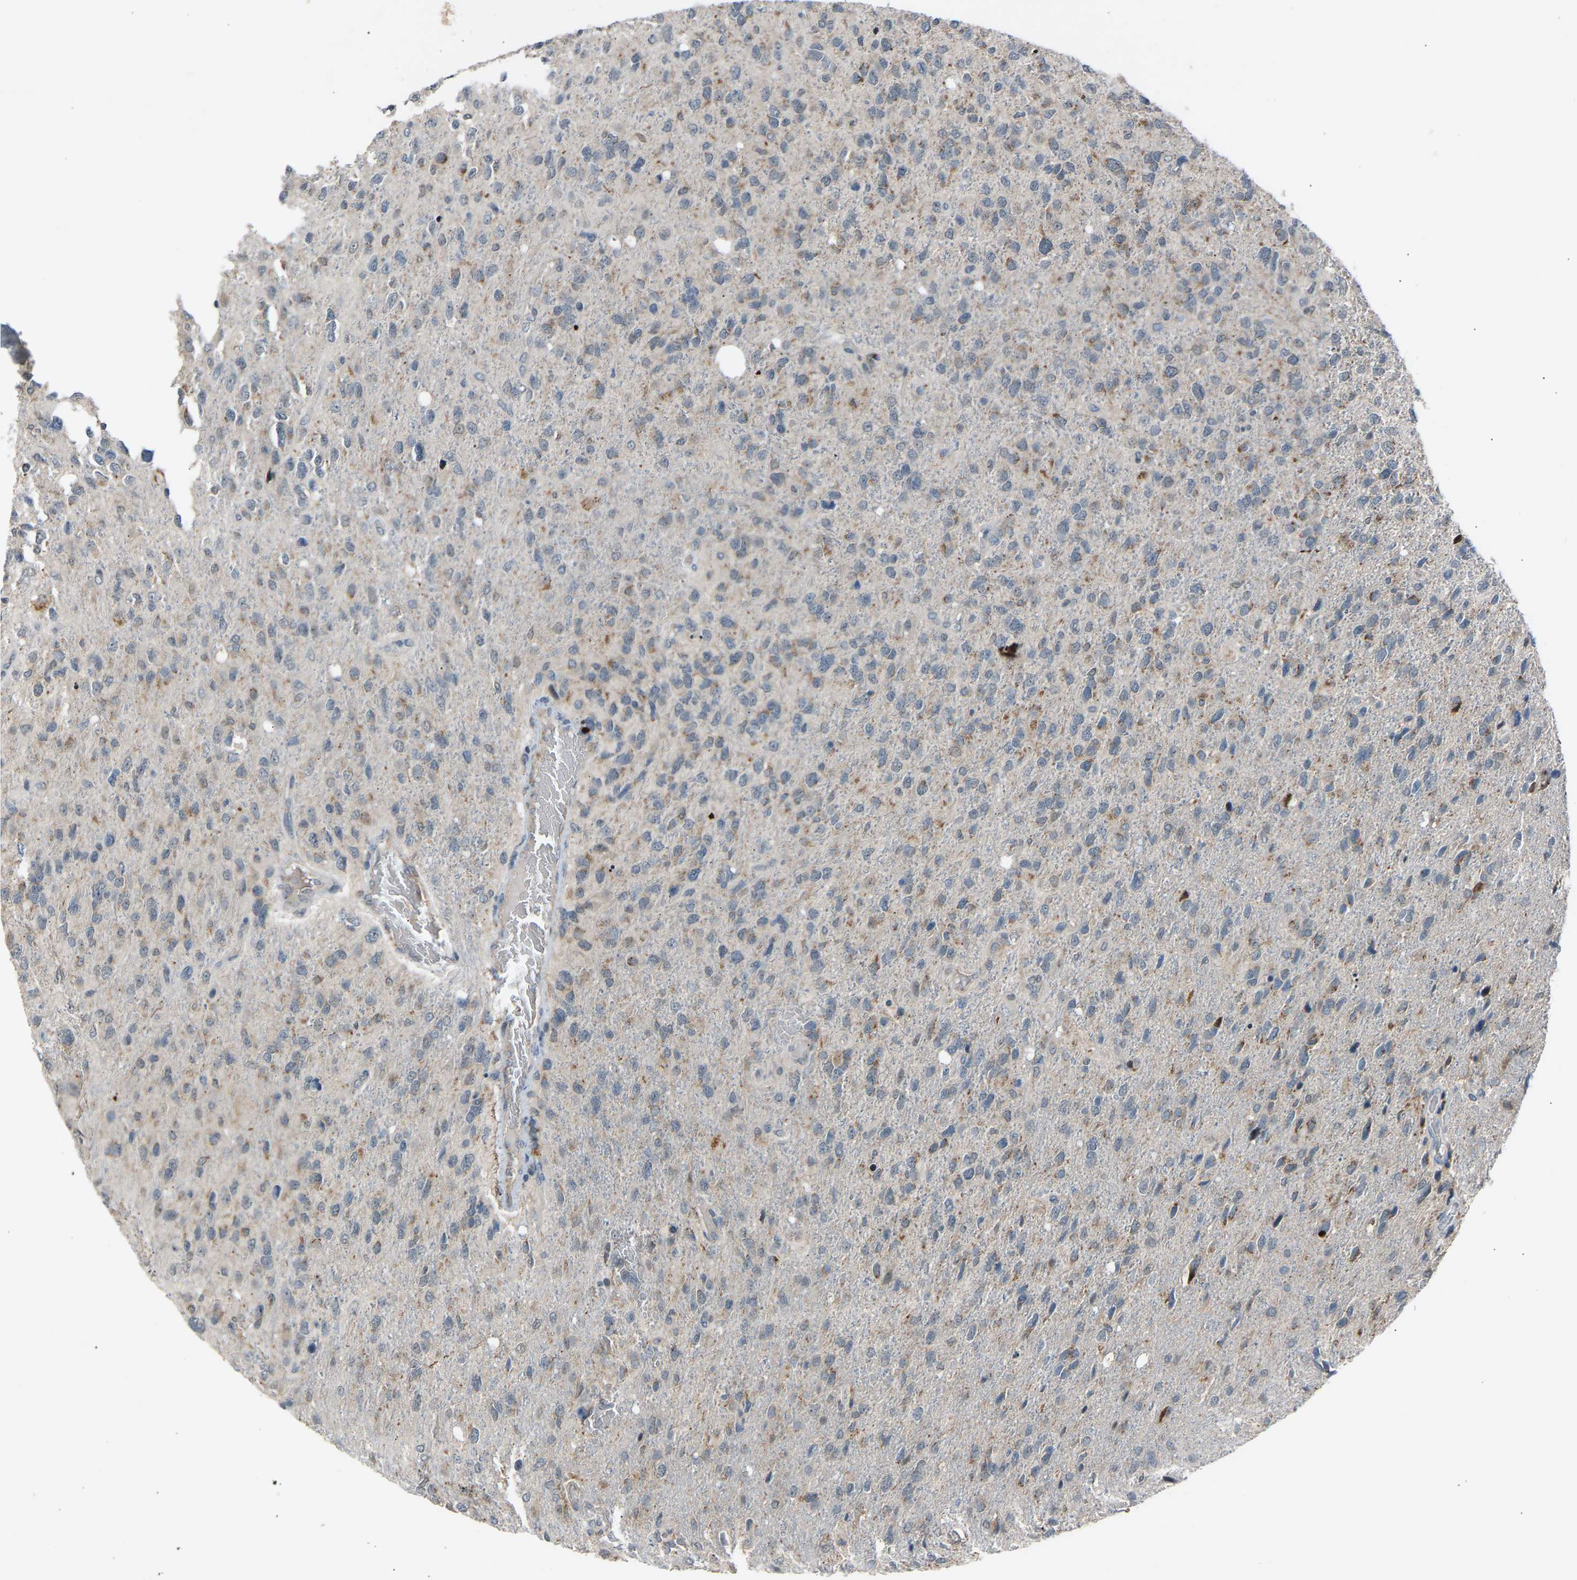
{"staining": {"intensity": "weak", "quantity": "<25%", "location": "cytoplasmic/membranous"}, "tissue": "glioma", "cell_type": "Tumor cells", "image_type": "cancer", "snomed": [{"axis": "morphology", "description": "Glioma, malignant, High grade"}, {"axis": "topography", "description": "Brain"}], "caption": "Glioma was stained to show a protein in brown. There is no significant positivity in tumor cells.", "gene": "SLIRP", "patient": {"sex": "female", "age": 58}}